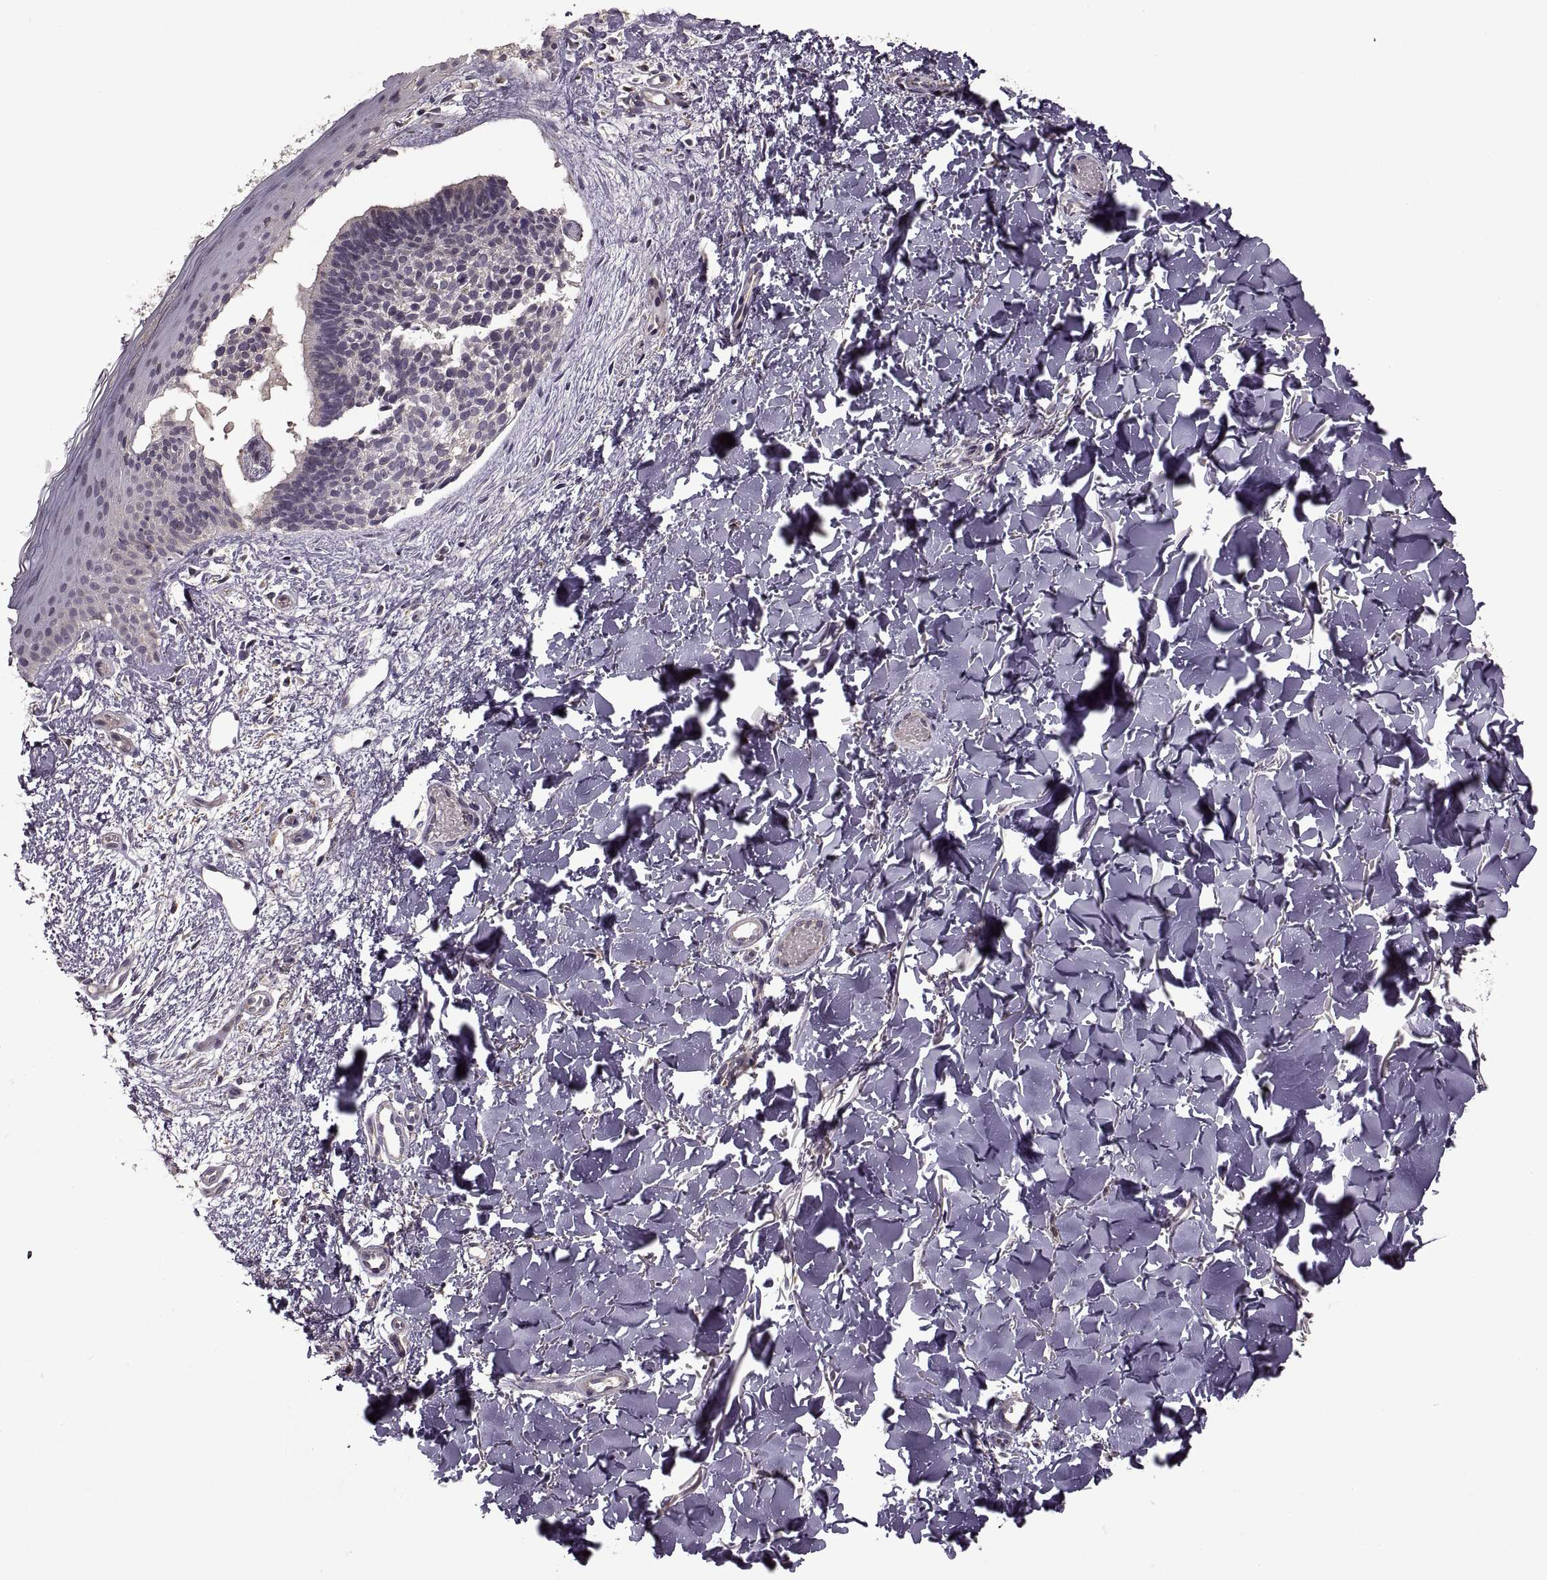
{"staining": {"intensity": "negative", "quantity": "none", "location": "none"}, "tissue": "skin cancer", "cell_type": "Tumor cells", "image_type": "cancer", "snomed": [{"axis": "morphology", "description": "Basal cell carcinoma"}, {"axis": "topography", "description": "Skin"}], "caption": "Tumor cells are negative for protein expression in human skin cancer (basal cell carcinoma). (DAB (3,3'-diaminobenzidine) immunohistochemistry with hematoxylin counter stain).", "gene": "PIERCE1", "patient": {"sex": "male", "age": 51}}